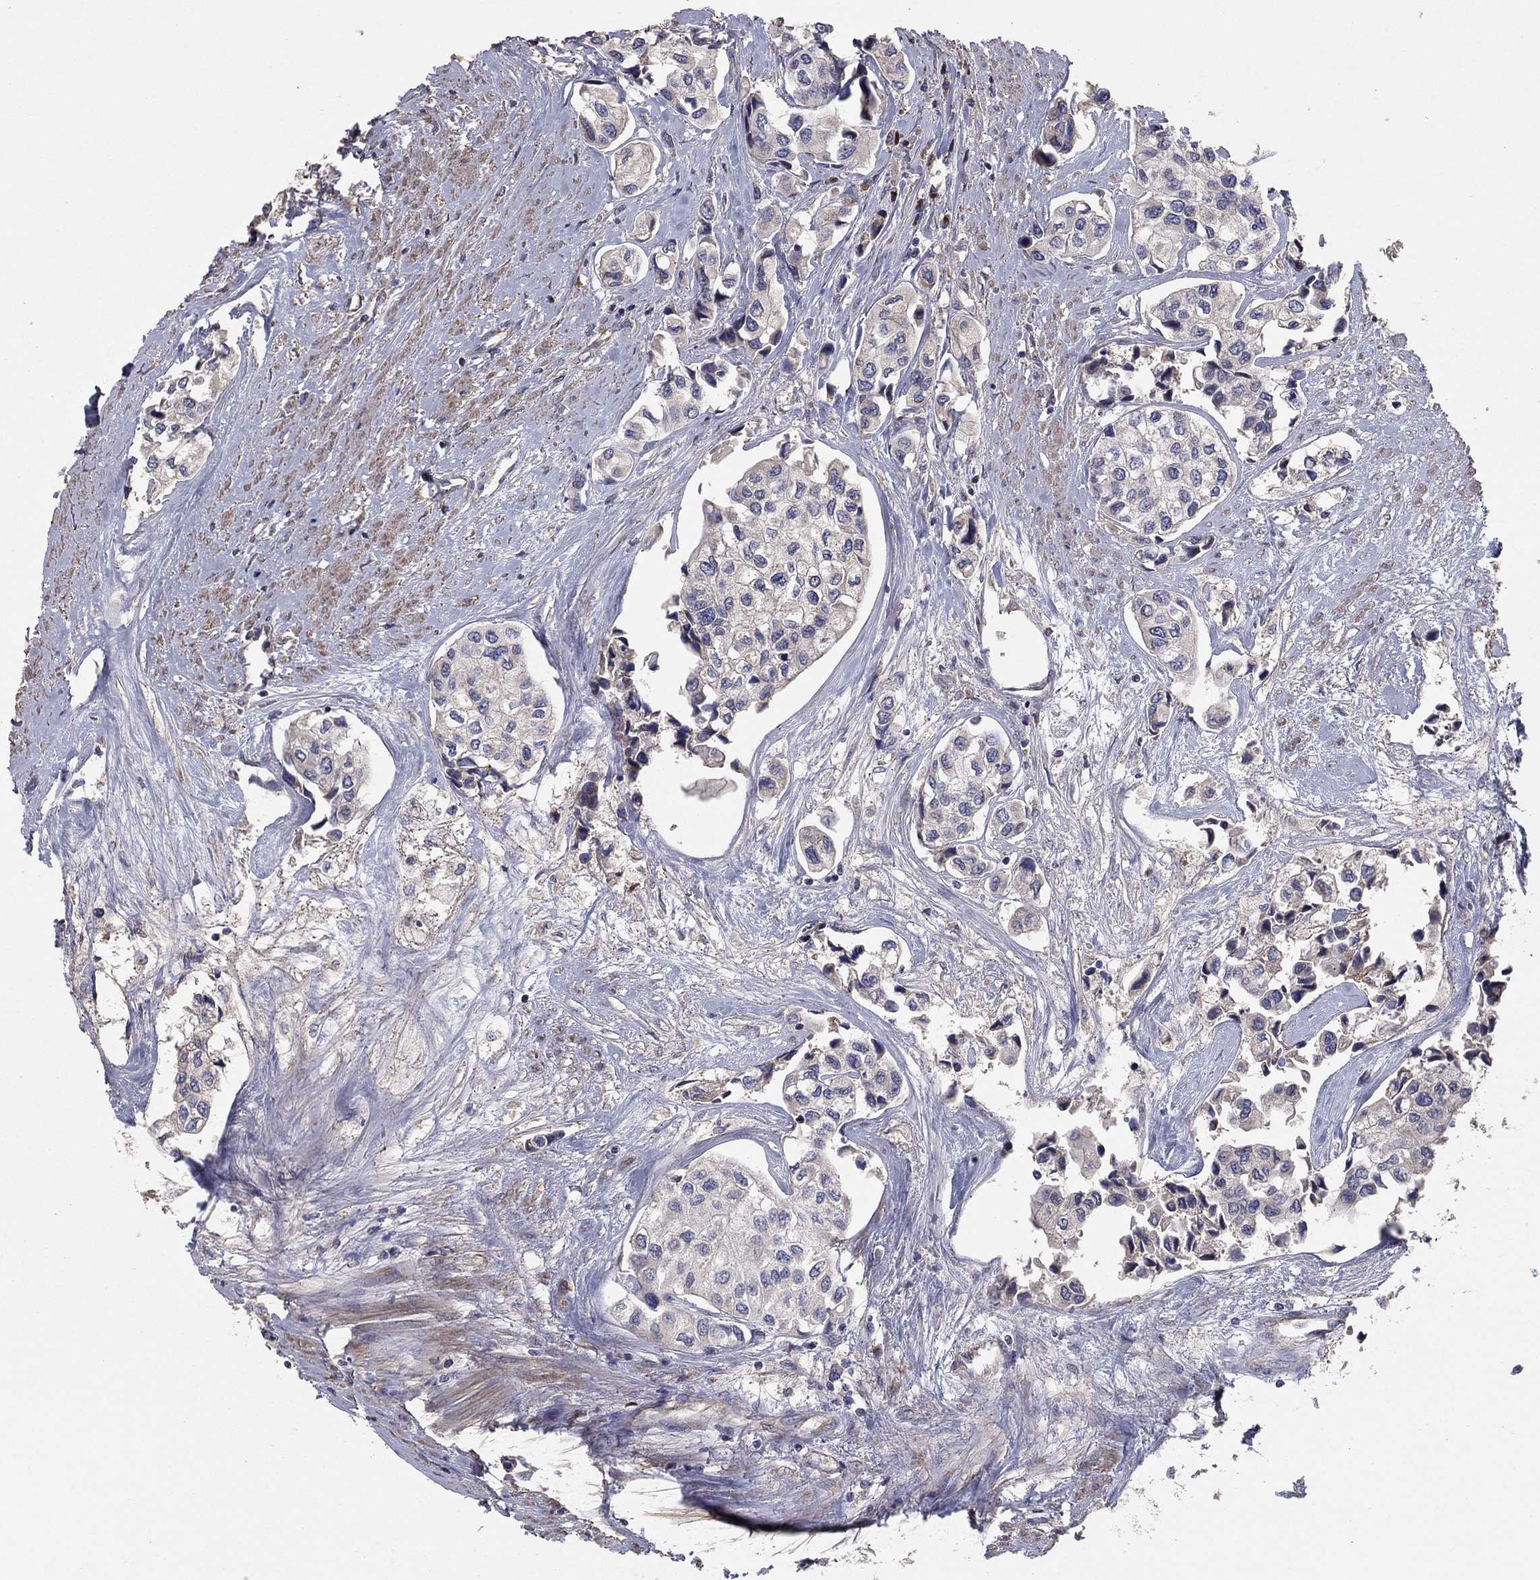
{"staining": {"intensity": "negative", "quantity": "none", "location": "none"}, "tissue": "urothelial cancer", "cell_type": "Tumor cells", "image_type": "cancer", "snomed": [{"axis": "morphology", "description": "Urothelial carcinoma, High grade"}, {"axis": "topography", "description": "Urinary bladder"}], "caption": "The immunohistochemistry image has no significant positivity in tumor cells of high-grade urothelial carcinoma tissue.", "gene": "FLT4", "patient": {"sex": "male", "age": 73}}